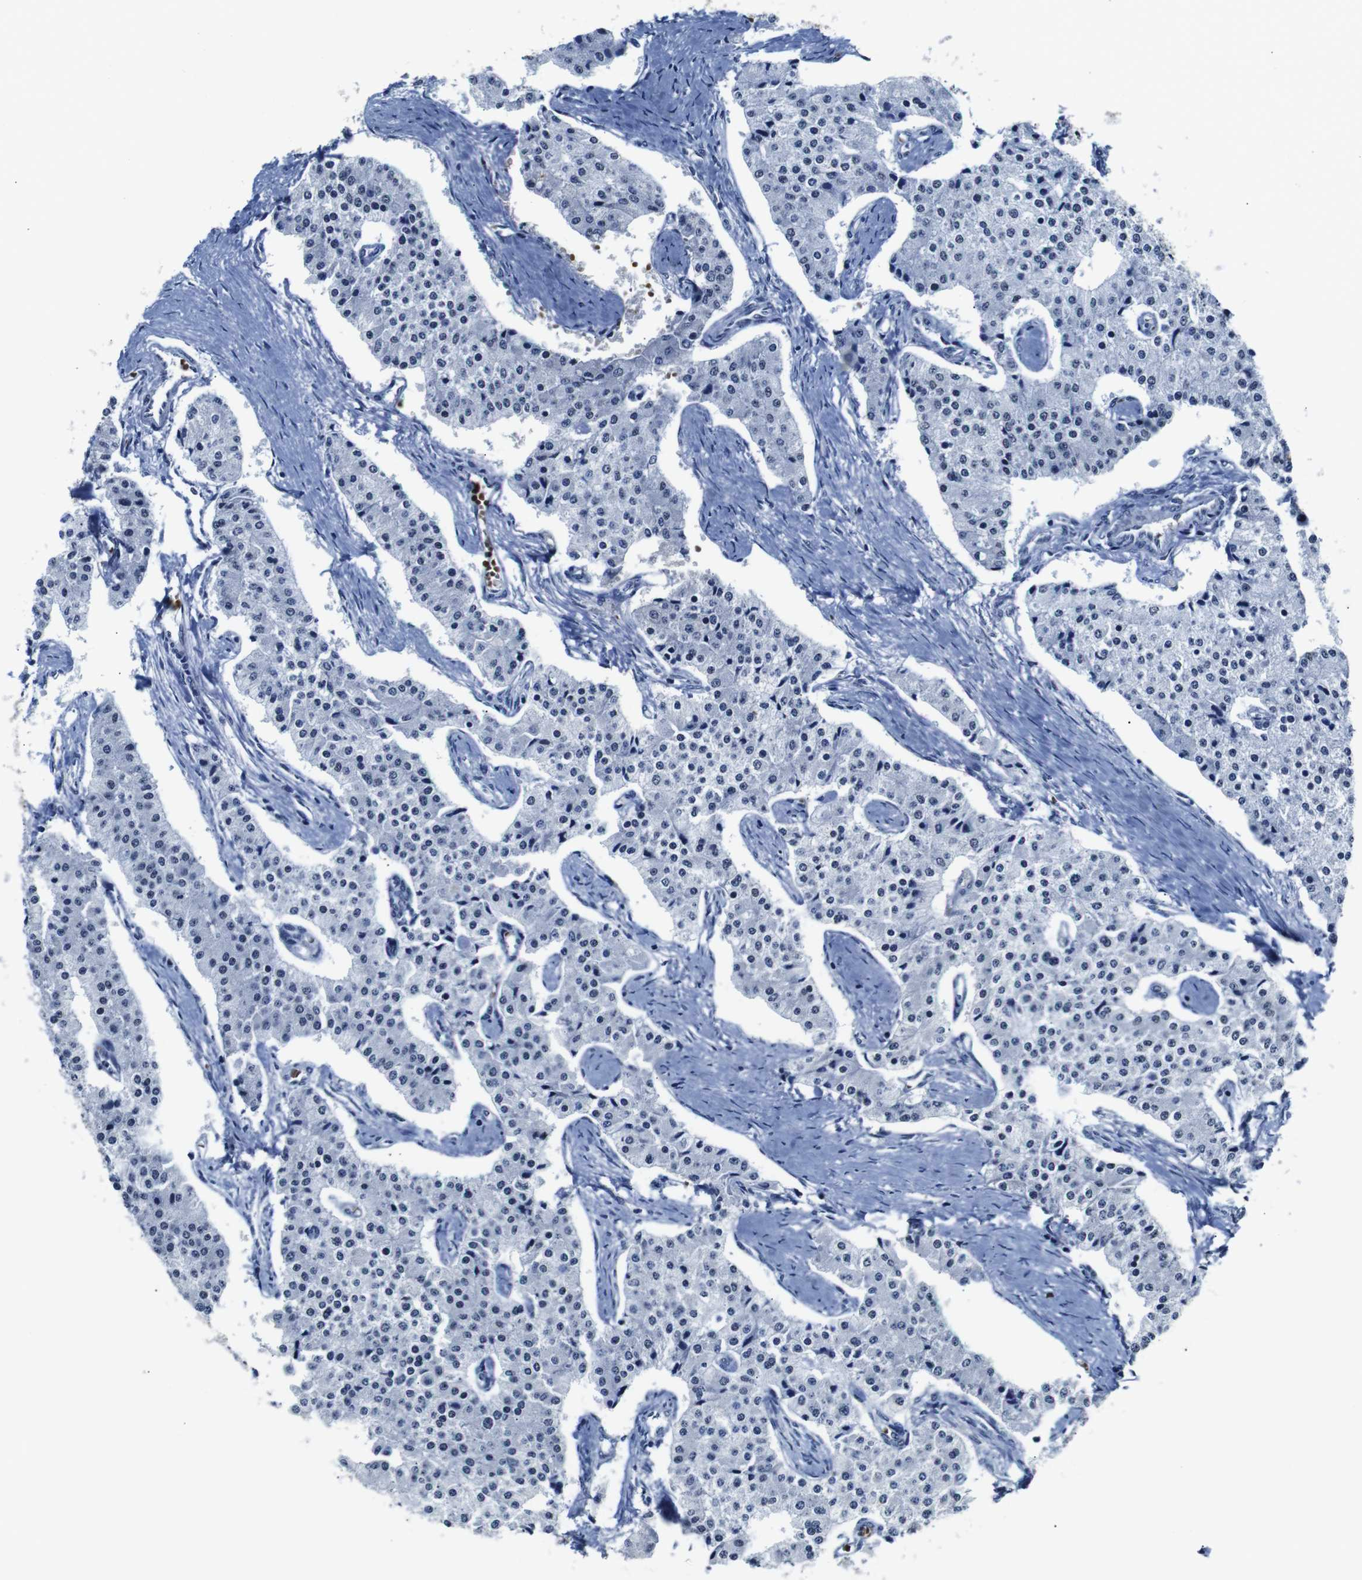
{"staining": {"intensity": "negative", "quantity": "none", "location": "none"}, "tissue": "carcinoid", "cell_type": "Tumor cells", "image_type": "cancer", "snomed": [{"axis": "morphology", "description": "Carcinoid, malignant, NOS"}, {"axis": "topography", "description": "Colon"}], "caption": "The micrograph demonstrates no staining of tumor cells in malignant carcinoid.", "gene": "ILDR2", "patient": {"sex": "female", "age": 52}}